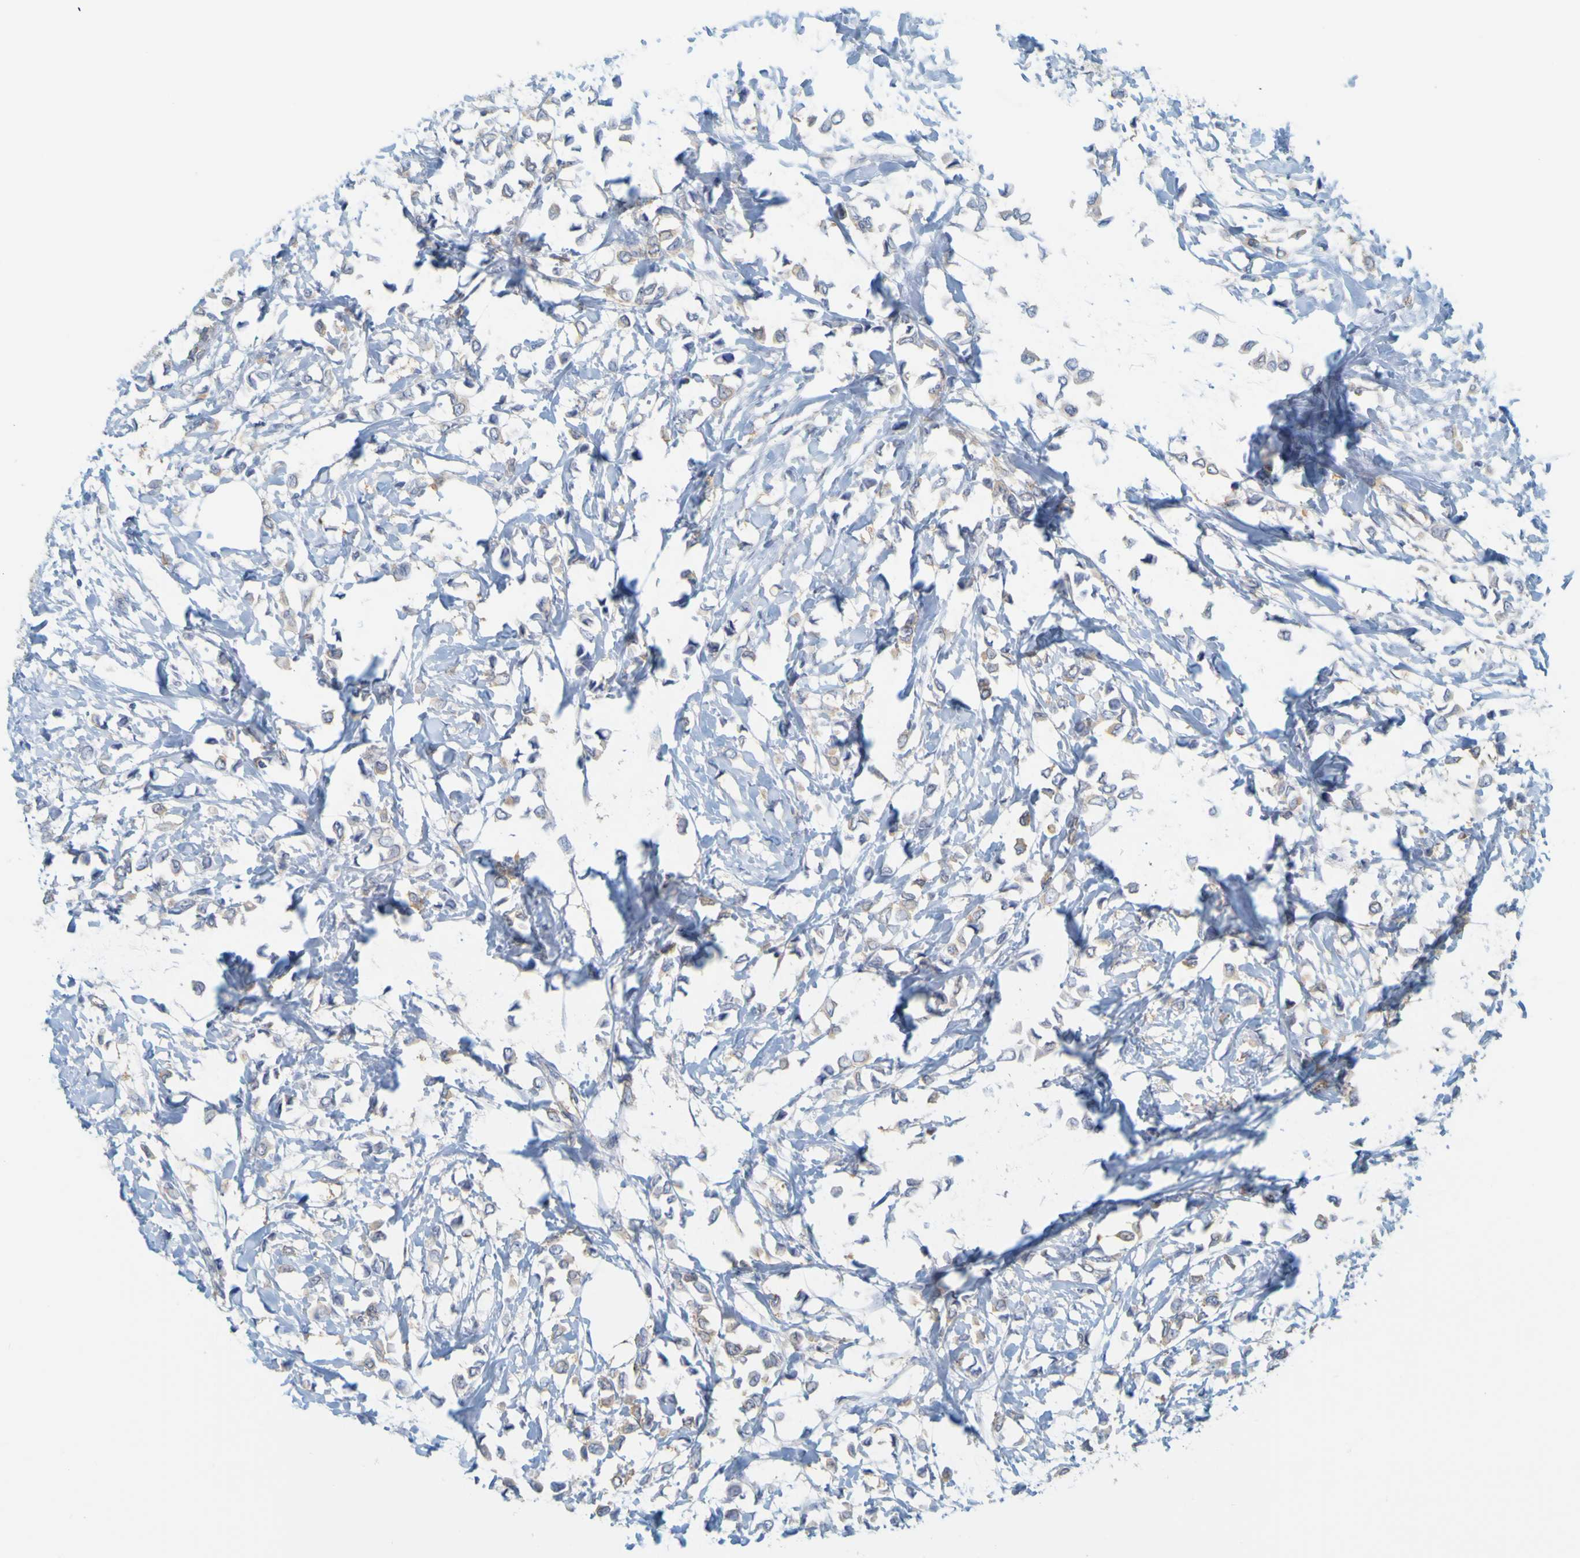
{"staining": {"intensity": "weak", "quantity": ">75%", "location": "cytoplasmic/membranous"}, "tissue": "breast cancer", "cell_type": "Tumor cells", "image_type": "cancer", "snomed": [{"axis": "morphology", "description": "Lobular carcinoma"}, {"axis": "topography", "description": "Breast"}], "caption": "Breast lobular carcinoma stained with a protein marker shows weak staining in tumor cells.", "gene": "APPL1", "patient": {"sex": "female", "age": 51}}